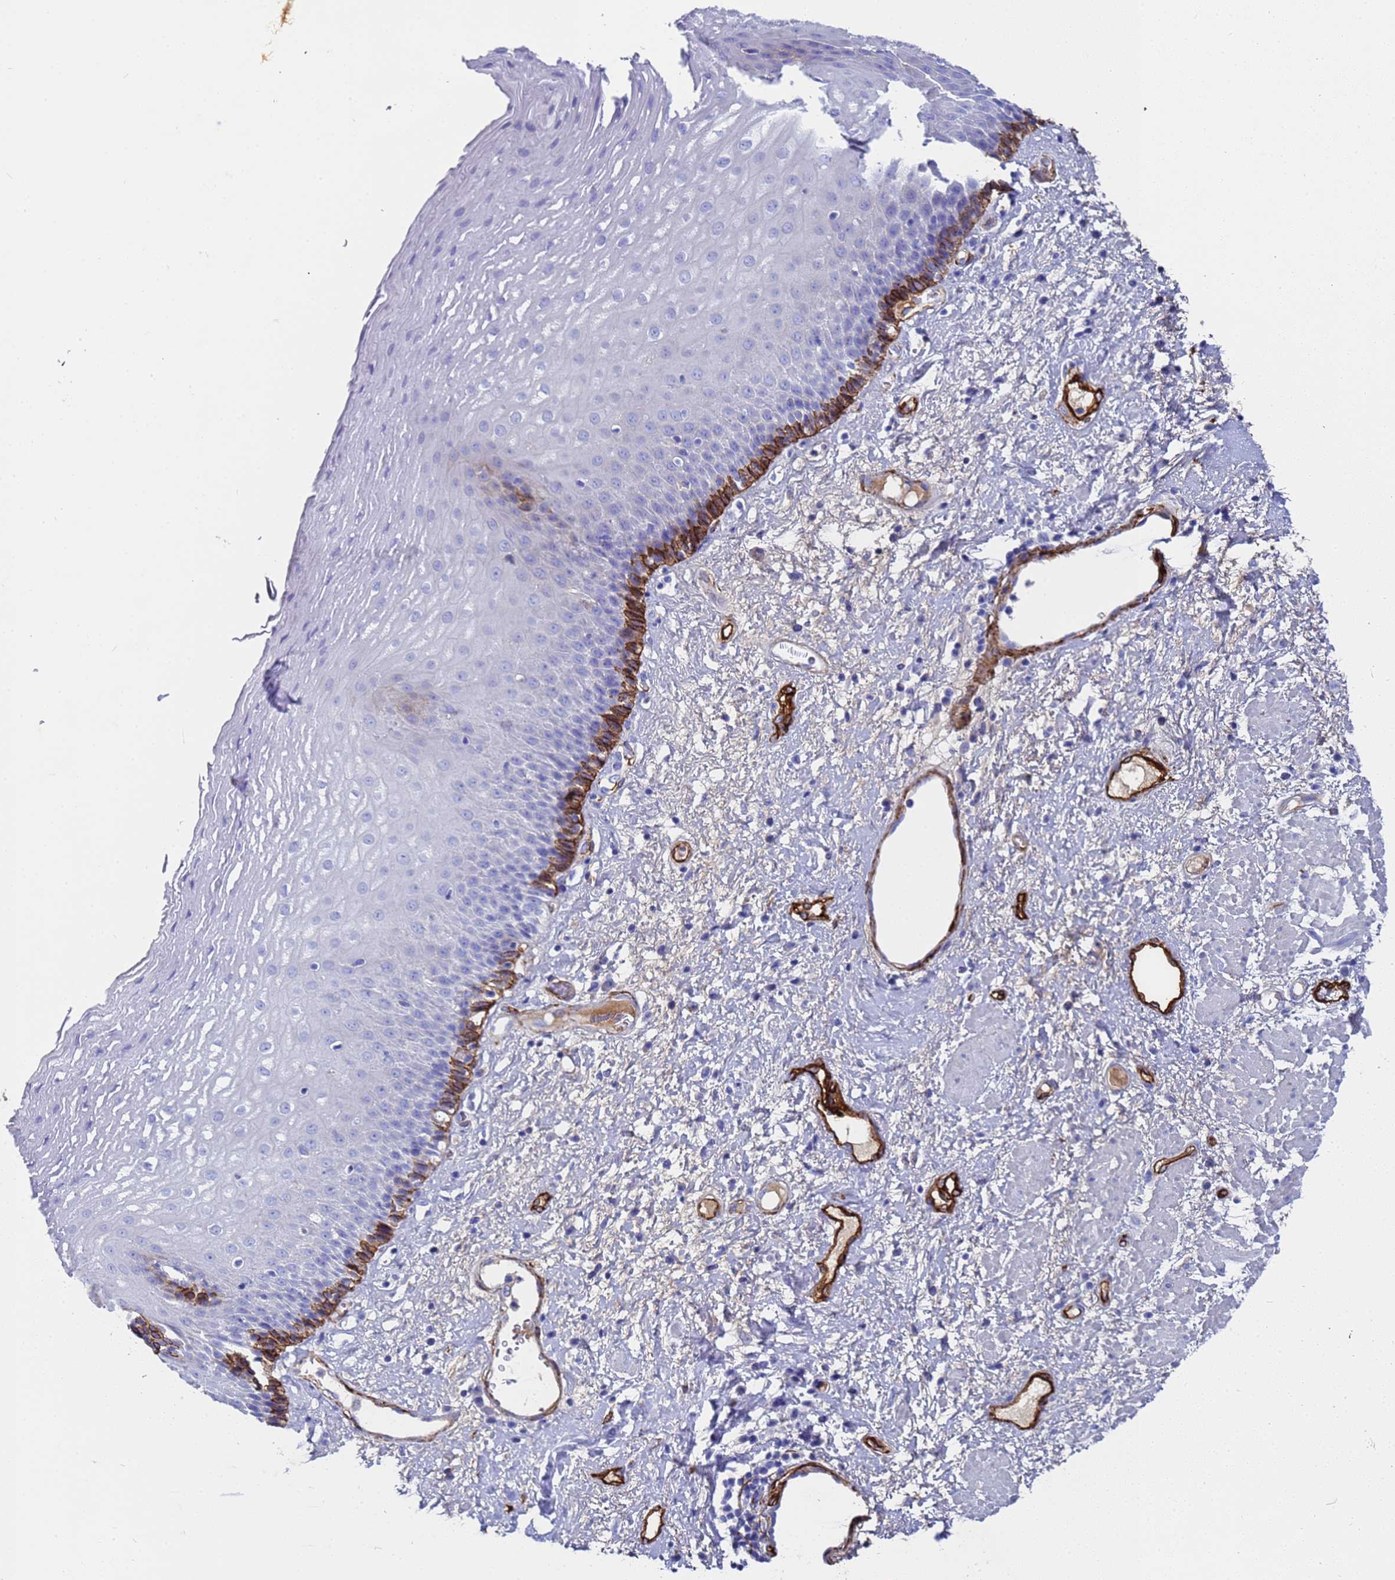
{"staining": {"intensity": "strong", "quantity": "<25%", "location": "cytoplasmic/membranous"}, "tissue": "esophagus", "cell_type": "Squamous epithelial cells", "image_type": "normal", "snomed": [{"axis": "morphology", "description": "Normal tissue, NOS"}, {"axis": "morphology", "description": "Adenocarcinoma, NOS"}, {"axis": "topography", "description": "Esophagus"}], "caption": "A brown stain labels strong cytoplasmic/membranous staining of a protein in squamous epithelial cells of normal human esophagus. The staining was performed using DAB (3,3'-diaminobenzidine) to visualize the protein expression in brown, while the nuclei were stained in blue with hematoxylin (Magnification: 20x).", "gene": "ADIPOQ", "patient": {"sex": "male", "age": 62}}